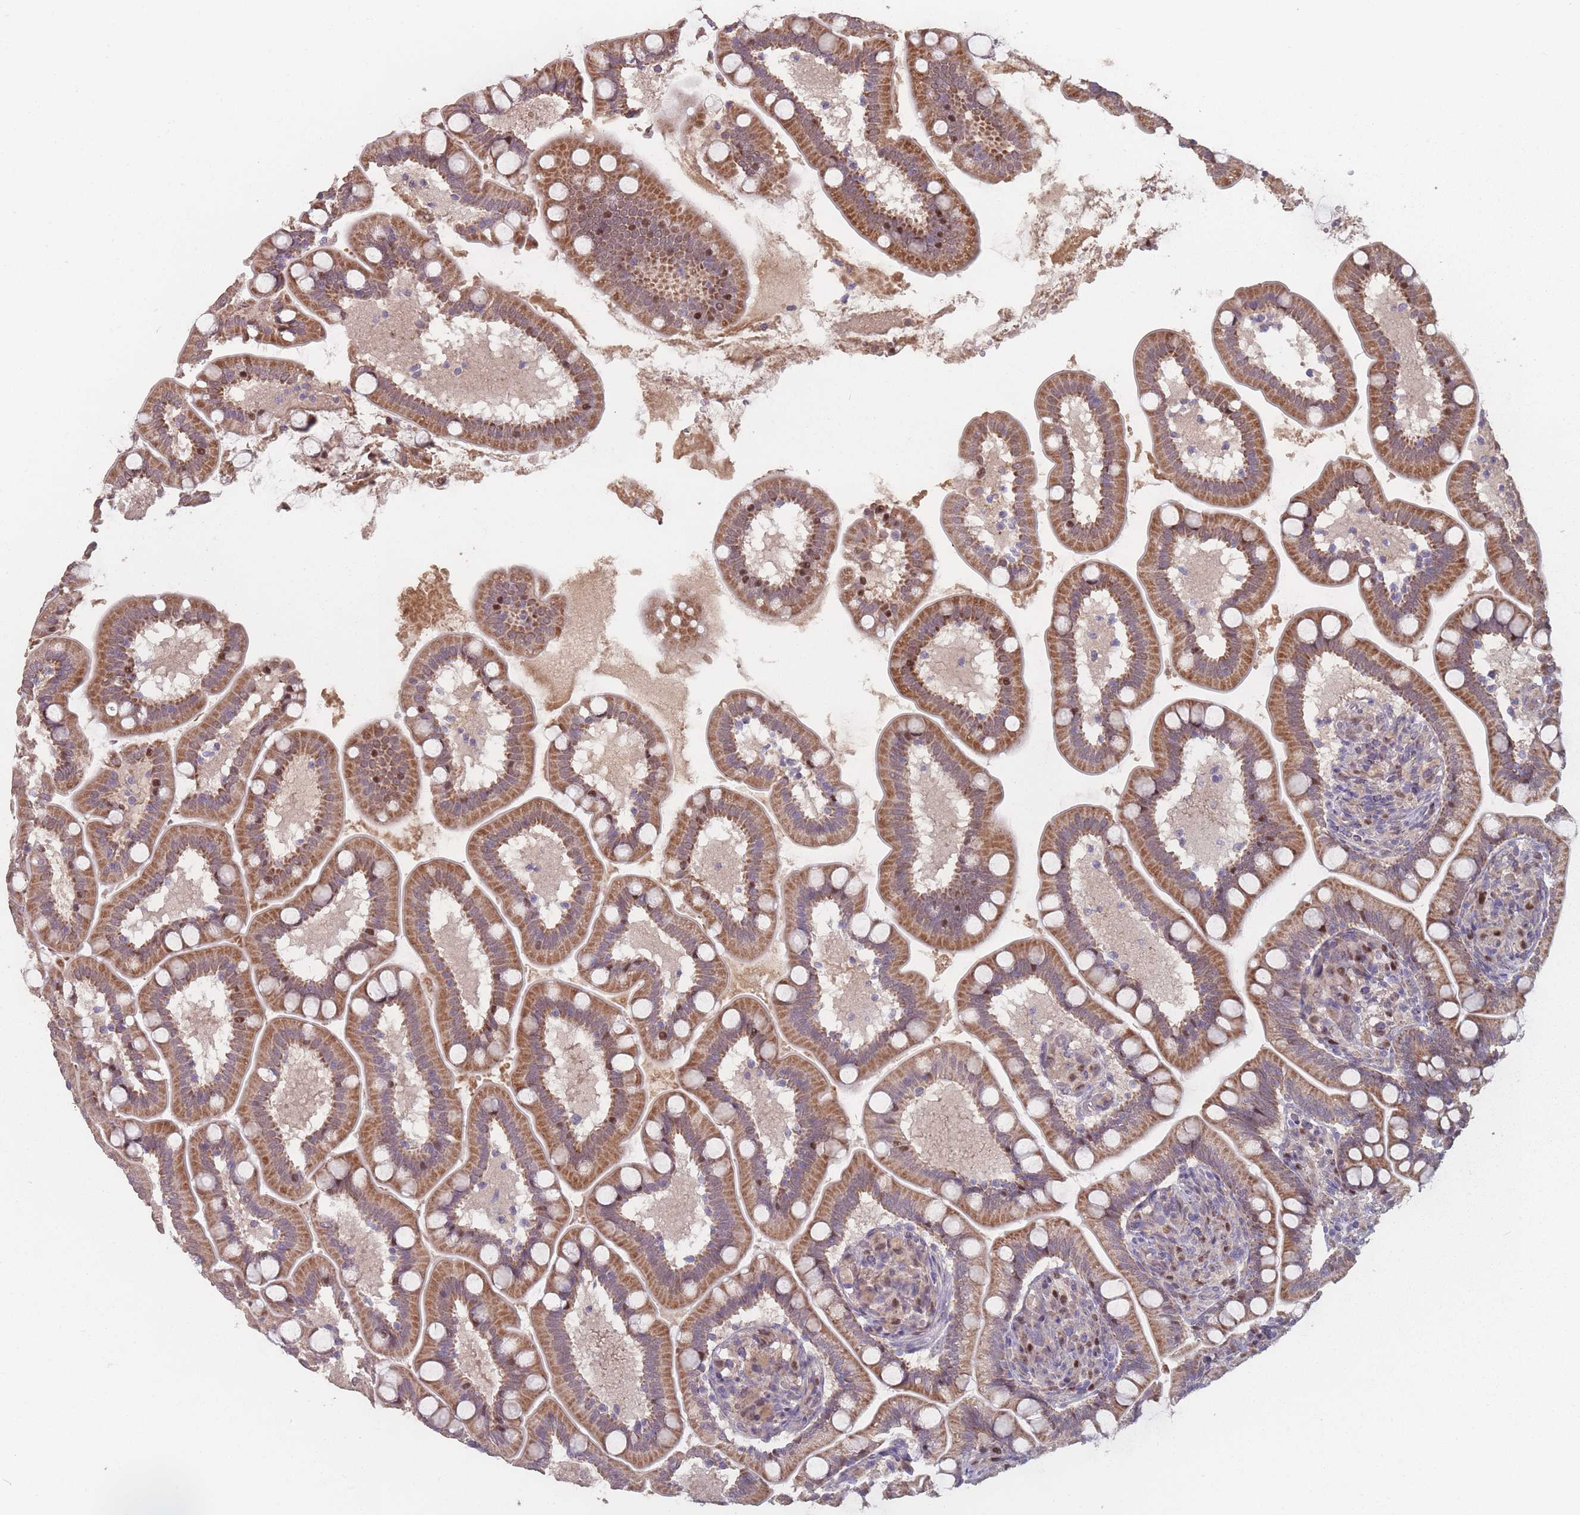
{"staining": {"intensity": "moderate", "quantity": ">75%", "location": "cytoplasmic/membranous"}, "tissue": "small intestine", "cell_type": "Glandular cells", "image_type": "normal", "snomed": [{"axis": "morphology", "description": "Normal tissue, NOS"}, {"axis": "topography", "description": "Small intestine"}], "caption": "This is a photomicrograph of IHC staining of benign small intestine, which shows moderate expression in the cytoplasmic/membranous of glandular cells.", "gene": "ERCC6L", "patient": {"sex": "female", "age": 64}}